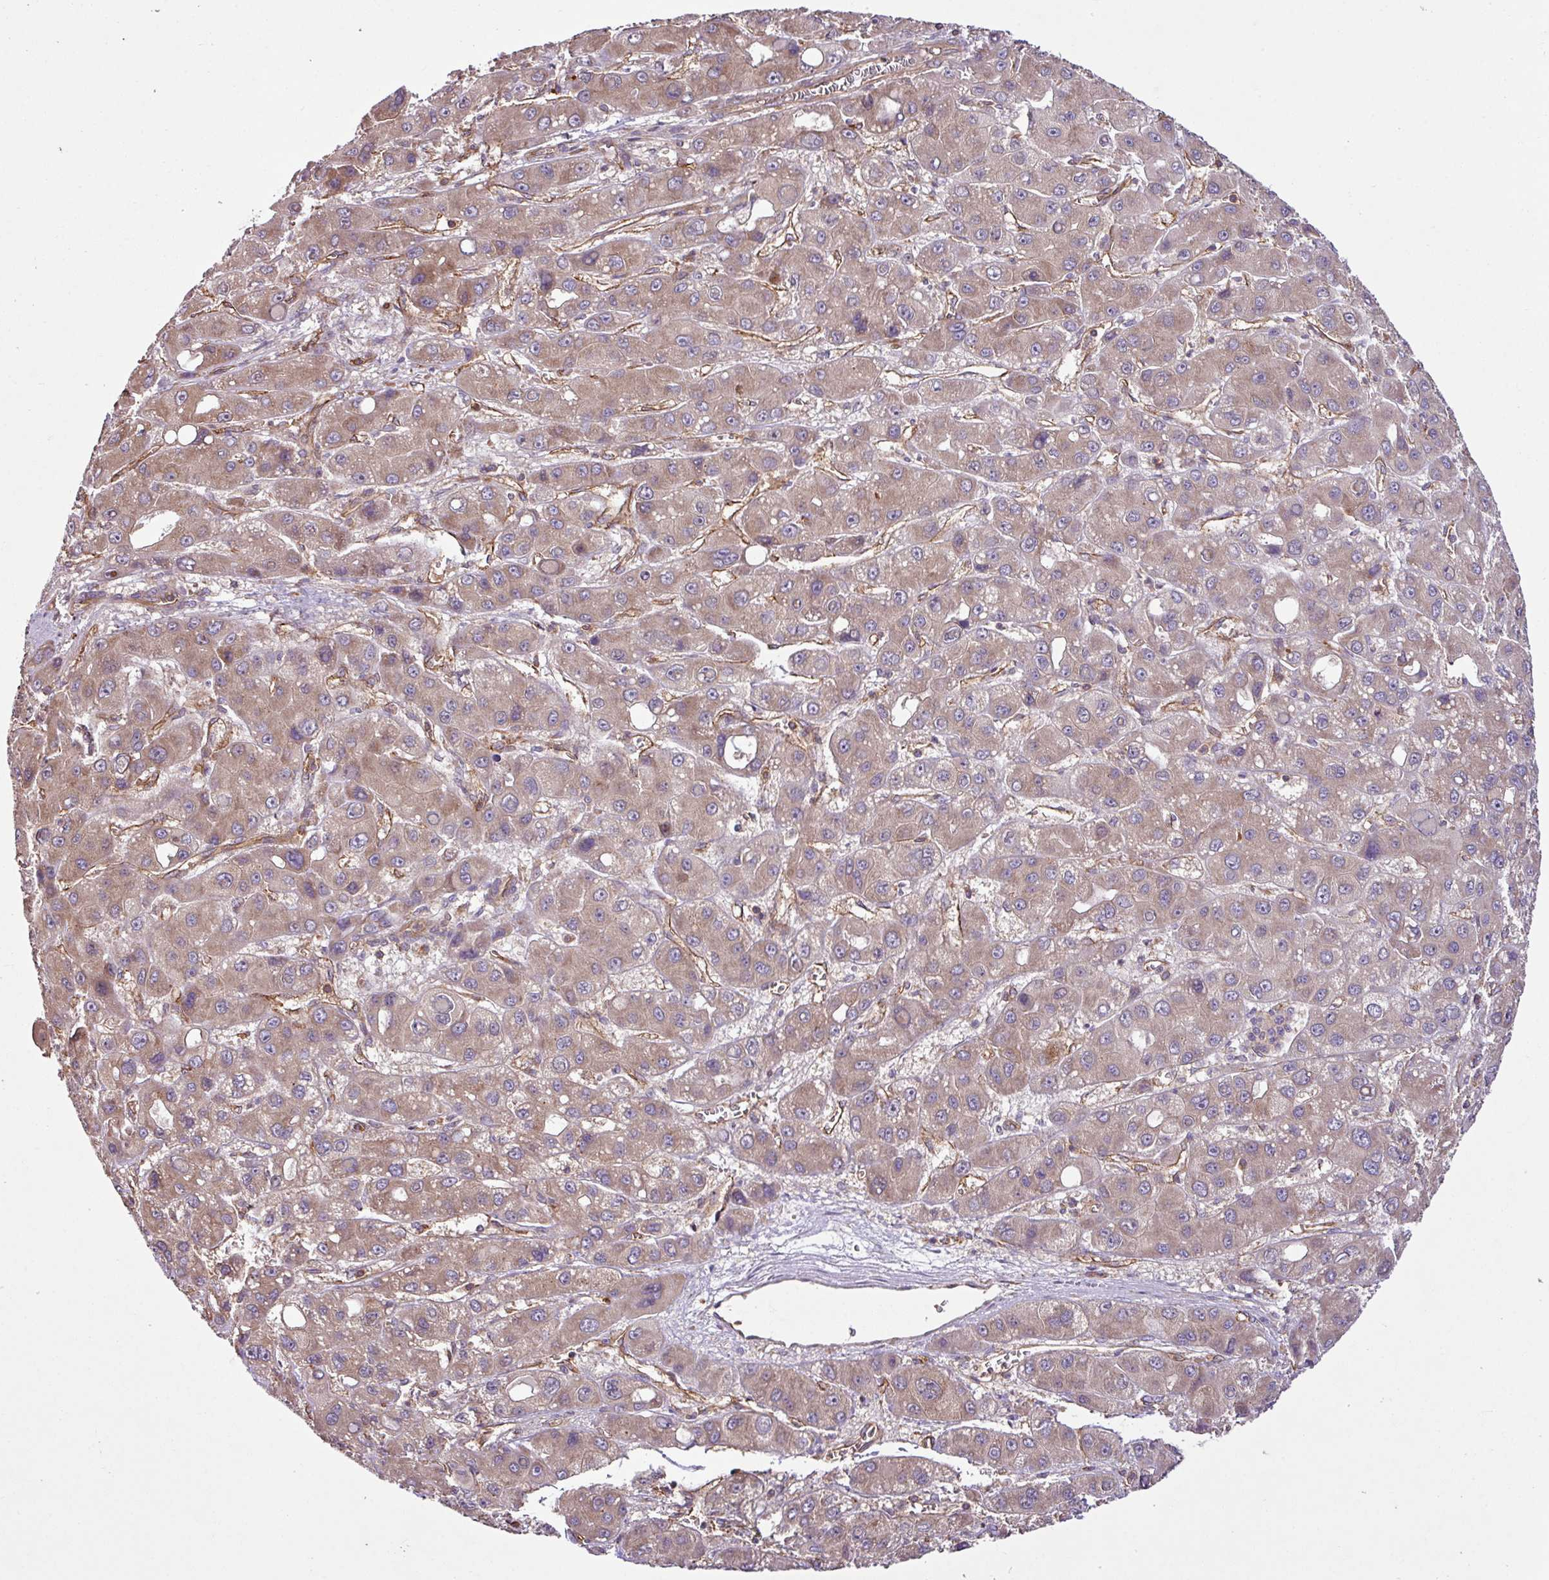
{"staining": {"intensity": "weak", "quantity": ">75%", "location": "cytoplasmic/membranous"}, "tissue": "liver cancer", "cell_type": "Tumor cells", "image_type": "cancer", "snomed": [{"axis": "morphology", "description": "Carcinoma, Hepatocellular, NOS"}, {"axis": "topography", "description": "Liver"}], "caption": "Immunohistochemistry (IHC) histopathology image of liver cancer stained for a protein (brown), which reveals low levels of weak cytoplasmic/membranous expression in approximately >75% of tumor cells.", "gene": "ZNF106", "patient": {"sex": "male", "age": 55}}